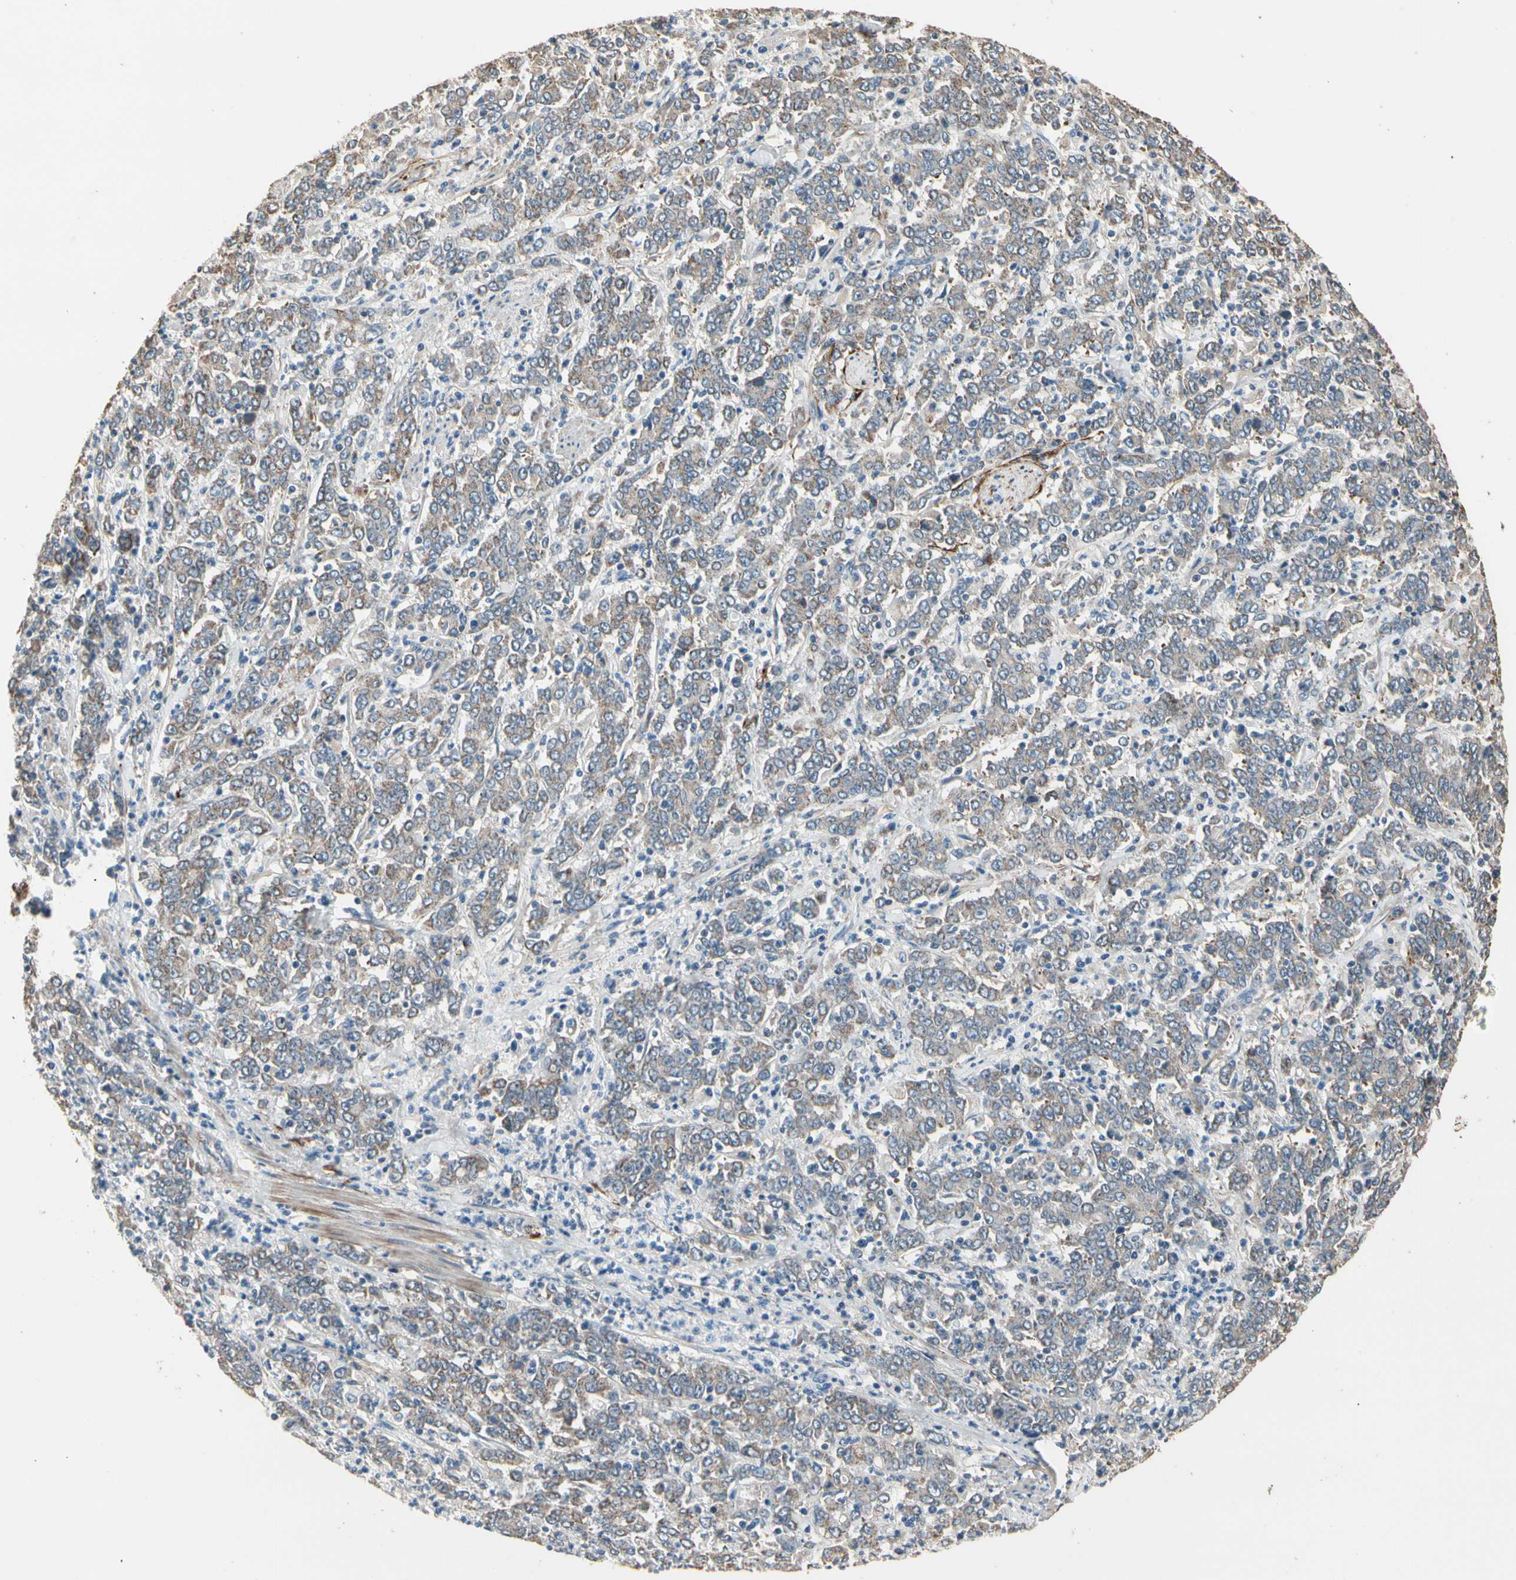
{"staining": {"intensity": "weak", "quantity": ">75%", "location": "cytoplasmic/membranous"}, "tissue": "stomach cancer", "cell_type": "Tumor cells", "image_type": "cancer", "snomed": [{"axis": "morphology", "description": "Adenocarcinoma, NOS"}, {"axis": "topography", "description": "Stomach, lower"}], "caption": "This image exhibits stomach cancer (adenocarcinoma) stained with immunohistochemistry (IHC) to label a protein in brown. The cytoplasmic/membranous of tumor cells show weak positivity for the protein. Nuclei are counter-stained blue.", "gene": "SUSD2", "patient": {"sex": "female", "age": 71}}